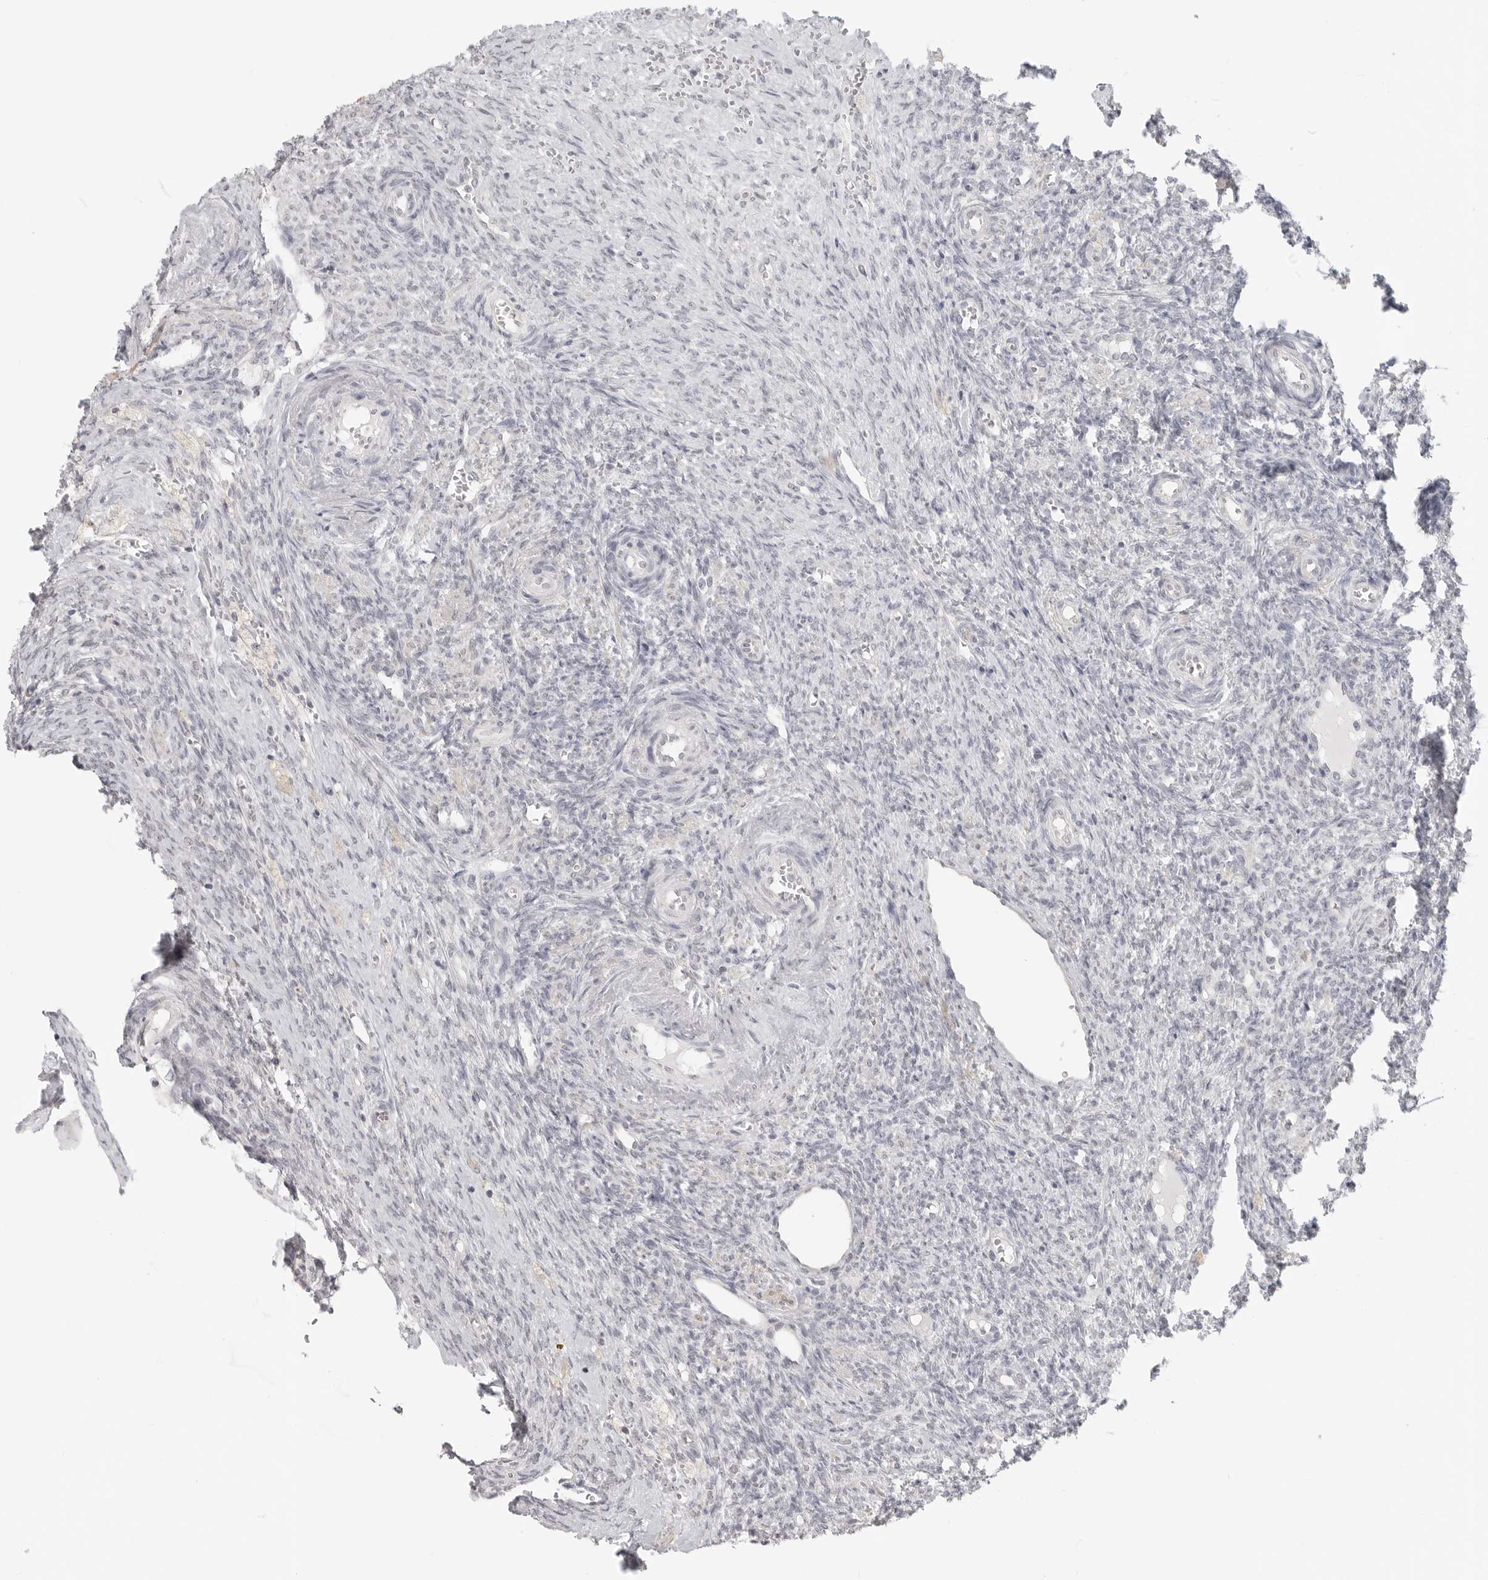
{"staining": {"intensity": "negative", "quantity": "none", "location": "none"}, "tissue": "ovary", "cell_type": "Ovarian stroma cells", "image_type": "normal", "snomed": [{"axis": "morphology", "description": "Normal tissue, NOS"}, {"axis": "topography", "description": "Ovary"}], "caption": "This photomicrograph is of unremarkable ovary stained with IHC to label a protein in brown with the nuclei are counter-stained blue. There is no staining in ovarian stroma cells. (Stains: DAB (3,3'-diaminobenzidine) IHC with hematoxylin counter stain, Microscopy: brightfield microscopy at high magnification).", "gene": "KLK11", "patient": {"sex": "female", "age": 41}}